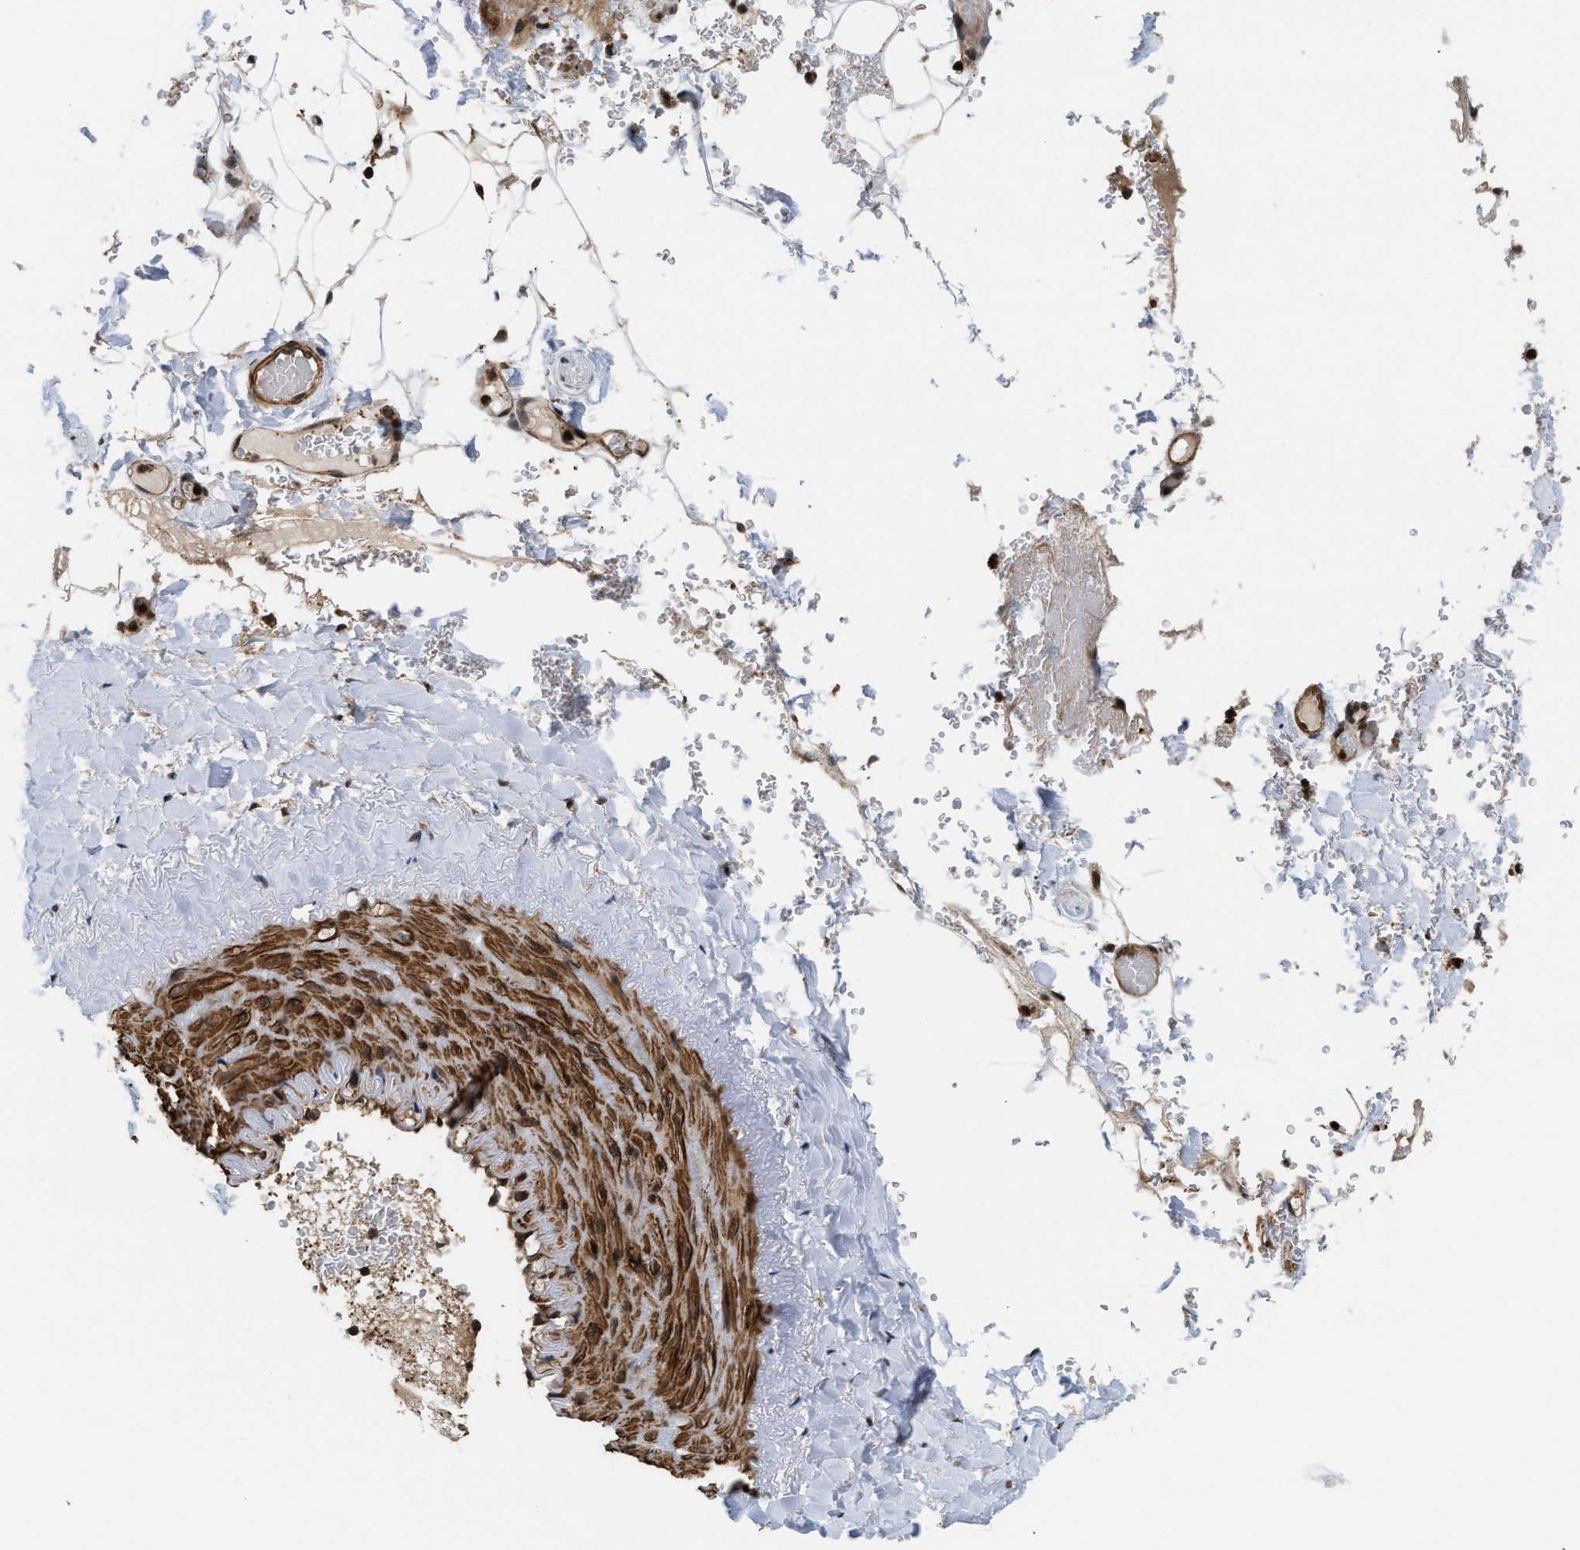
{"staining": {"intensity": "weak", "quantity": "25%-75%", "location": "cytoplasmic/membranous,nuclear"}, "tissue": "adipose tissue", "cell_type": "Adipocytes", "image_type": "normal", "snomed": [{"axis": "morphology", "description": "Normal tissue, NOS"}, {"axis": "topography", "description": "Peripheral nerve tissue"}], "caption": "Adipocytes reveal low levels of weak cytoplasmic/membranous,nuclear staining in about 25%-75% of cells in normal adipose tissue. Immunohistochemistry stains the protein of interest in brown and the nuclei are stained blue.", "gene": "STAU2", "patient": {"sex": "male", "age": 70}}